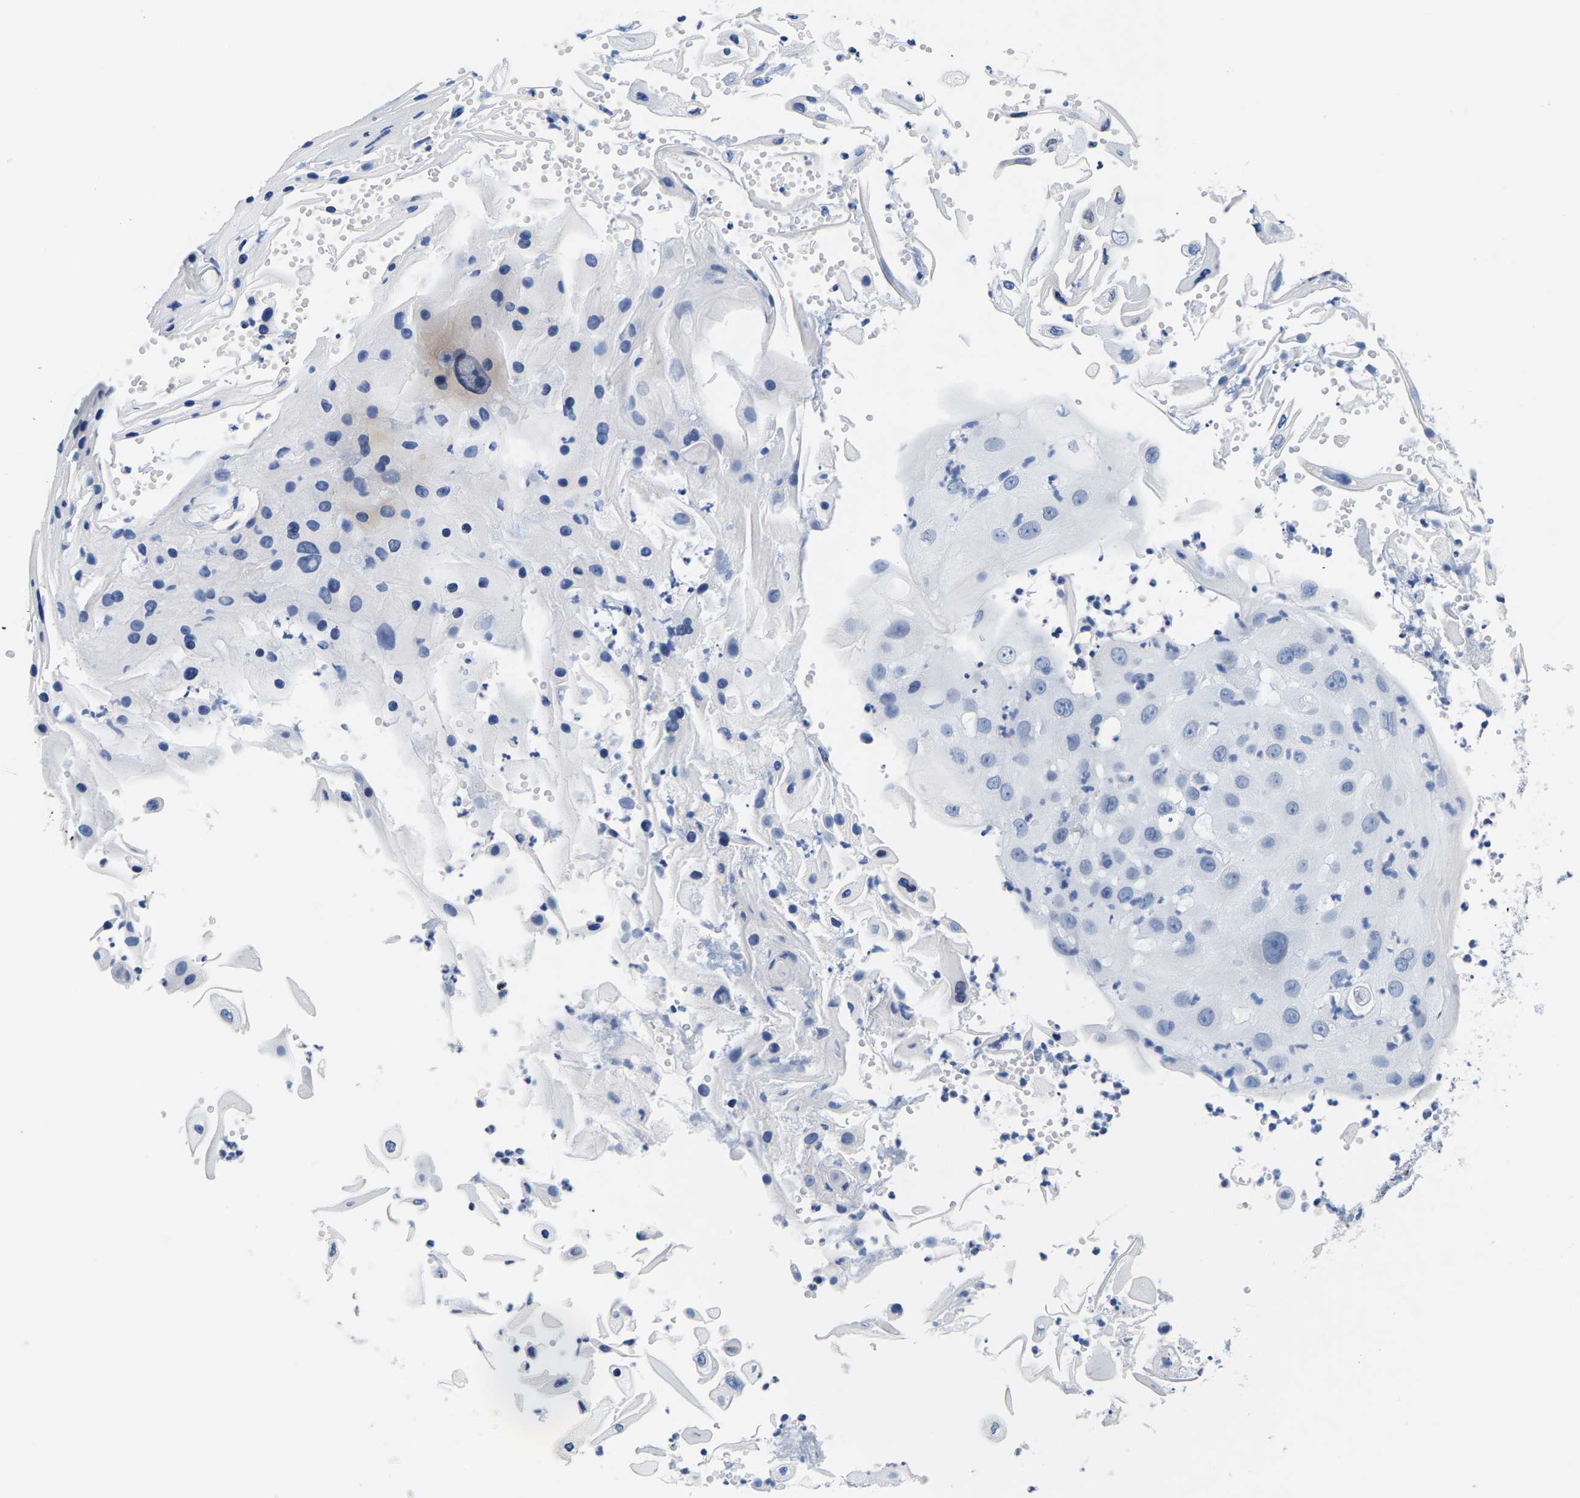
{"staining": {"intensity": "negative", "quantity": "none", "location": "none"}, "tissue": "skin cancer", "cell_type": "Tumor cells", "image_type": "cancer", "snomed": [{"axis": "morphology", "description": "Squamous cell carcinoma, NOS"}, {"axis": "topography", "description": "Skin"}], "caption": "Immunohistochemistry of skin cancer shows no expression in tumor cells.", "gene": "UPK3A", "patient": {"sex": "female", "age": 44}}